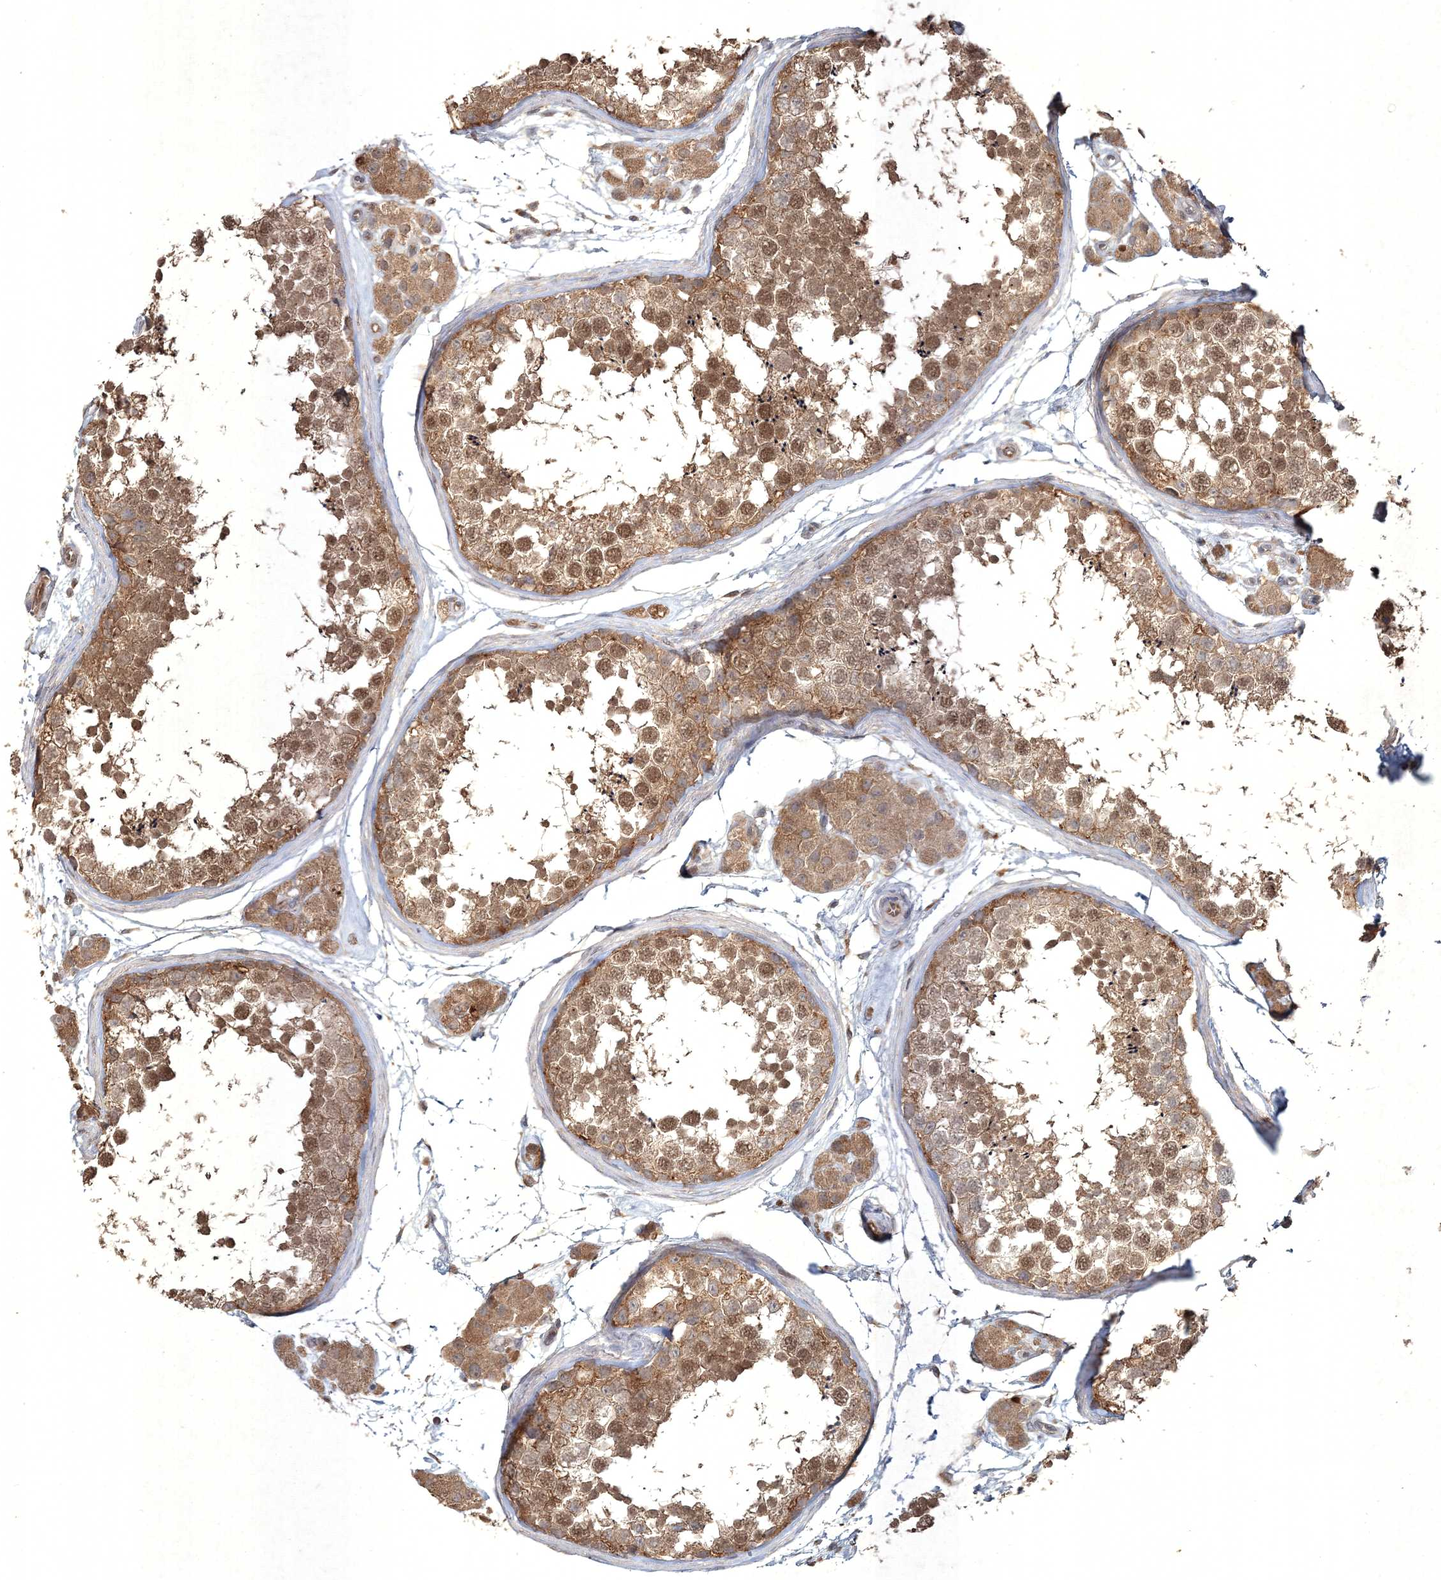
{"staining": {"intensity": "moderate", "quantity": ">75%", "location": "cytoplasmic/membranous,nuclear"}, "tissue": "testis", "cell_type": "Cells in seminiferous ducts", "image_type": "normal", "snomed": [{"axis": "morphology", "description": "Normal tissue, NOS"}, {"axis": "topography", "description": "Testis"}], "caption": "DAB immunohistochemical staining of benign human testis exhibits moderate cytoplasmic/membranous,nuclear protein positivity in about >75% of cells in seminiferous ducts. (Brightfield microscopy of DAB IHC at high magnification).", "gene": "SPRY1", "patient": {"sex": "male", "age": 56}}